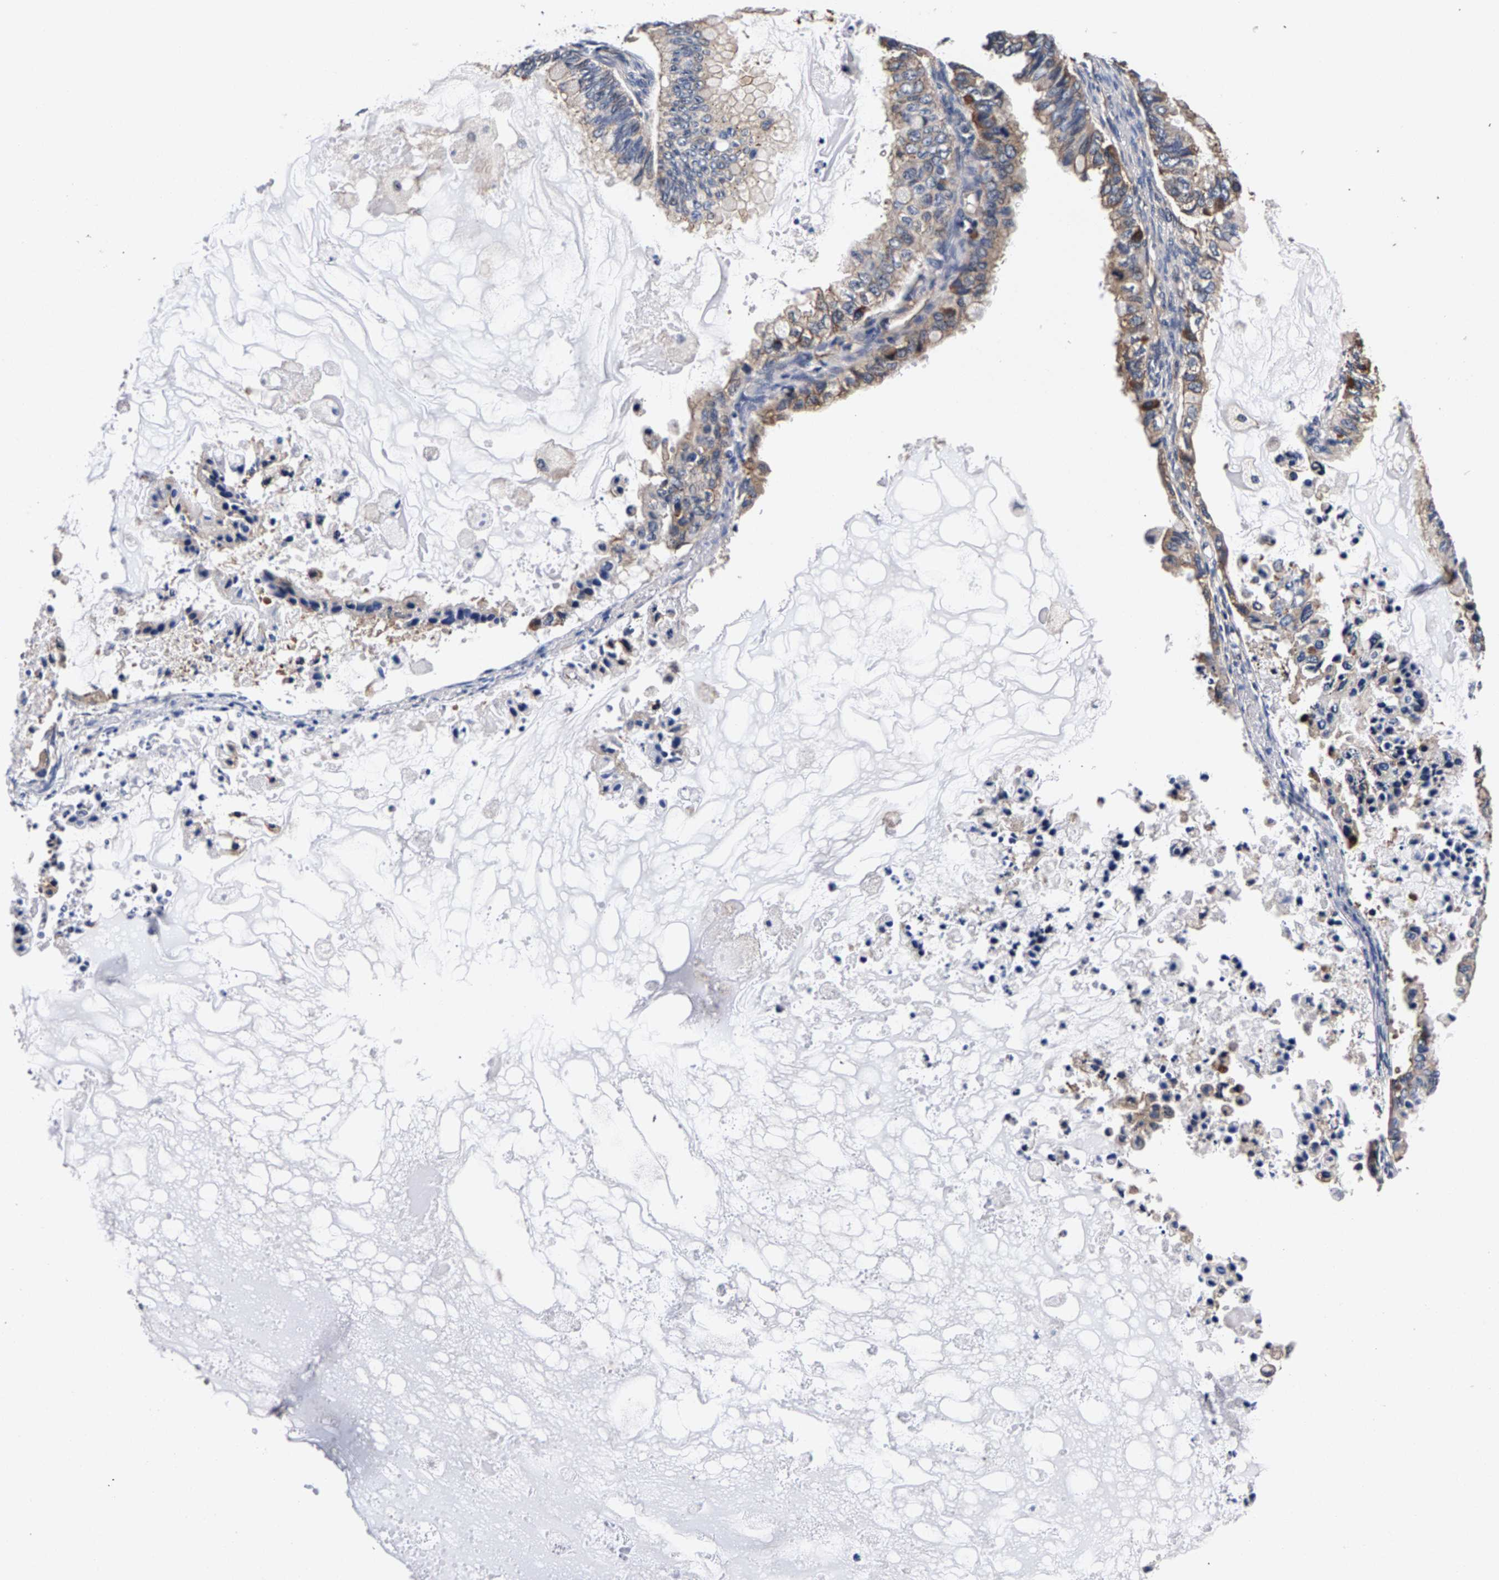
{"staining": {"intensity": "weak", "quantity": ">75%", "location": "cytoplasmic/membranous"}, "tissue": "ovarian cancer", "cell_type": "Tumor cells", "image_type": "cancer", "snomed": [{"axis": "morphology", "description": "Cystadenocarcinoma, mucinous, NOS"}, {"axis": "topography", "description": "Ovary"}], "caption": "Immunohistochemical staining of human ovarian mucinous cystadenocarcinoma demonstrates weak cytoplasmic/membranous protein expression in about >75% of tumor cells. Ihc stains the protein in brown and the nuclei are stained blue.", "gene": "MARCHF7", "patient": {"sex": "female", "age": 80}}